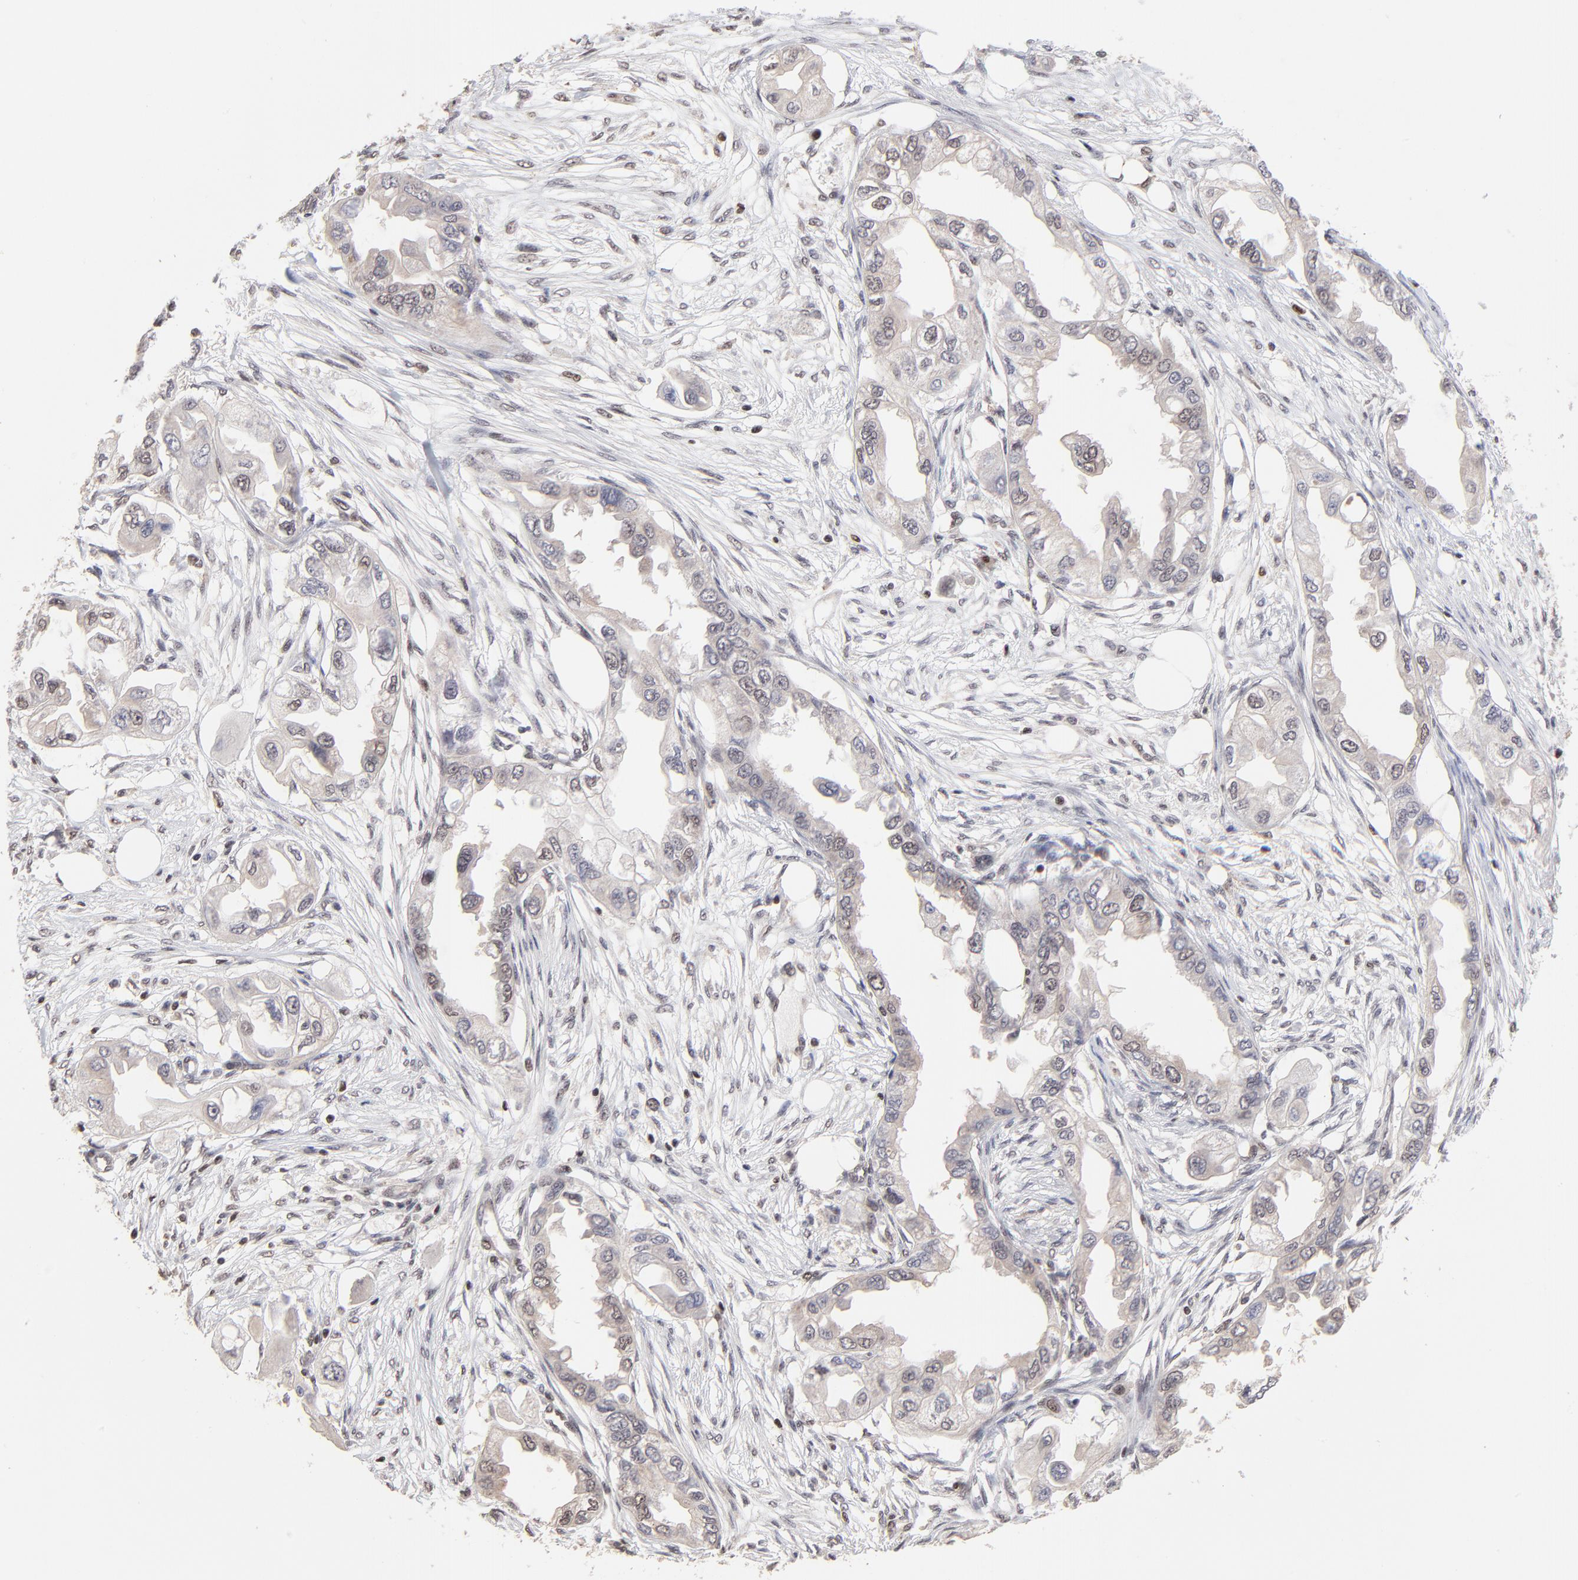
{"staining": {"intensity": "weak", "quantity": "<25%", "location": "cytoplasmic/membranous,nuclear"}, "tissue": "endometrial cancer", "cell_type": "Tumor cells", "image_type": "cancer", "snomed": [{"axis": "morphology", "description": "Adenocarcinoma, NOS"}, {"axis": "topography", "description": "Endometrium"}], "caption": "Tumor cells are negative for protein expression in human adenocarcinoma (endometrial).", "gene": "DSN1", "patient": {"sex": "female", "age": 67}}